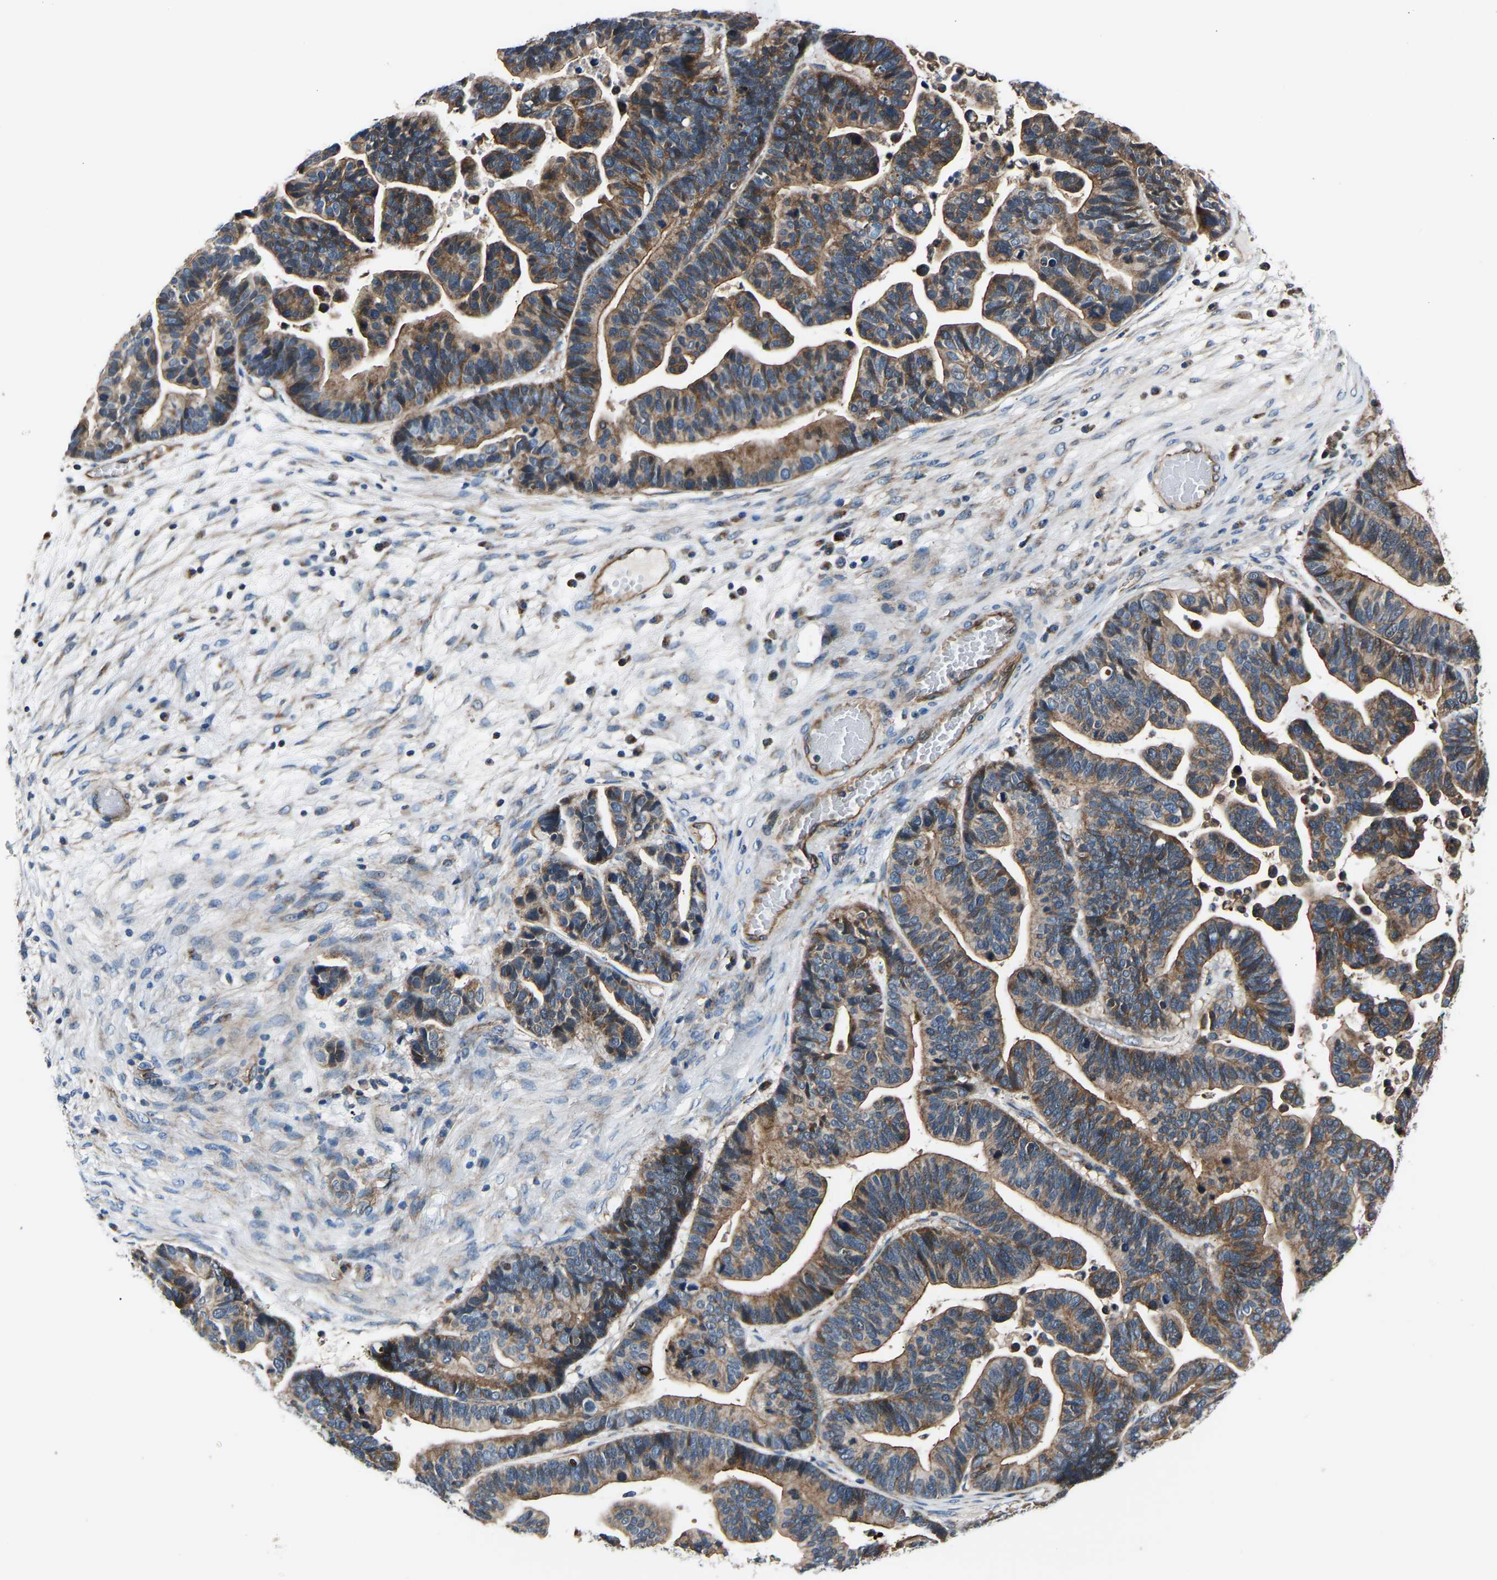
{"staining": {"intensity": "moderate", "quantity": ">75%", "location": "cytoplasmic/membranous"}, "tissue": "ovarian cancer", "cell_type": "Tumor cells", "image_type": "cancer", "snomed": [{"axis": "morphology", "description": "Cystadenocarcinoma, serous, NOS"}, {"axis": "topography", "description": "Ovary"}], "caption": "This photomicrograph reveals immunohistochemistry staining of human ovarian cancer, with medium moderate cytoplasmic/membranous positivity in about >75% of tumor cells.", "gene": "GGCT", "patient": {"sex": "female", "age": 56}}